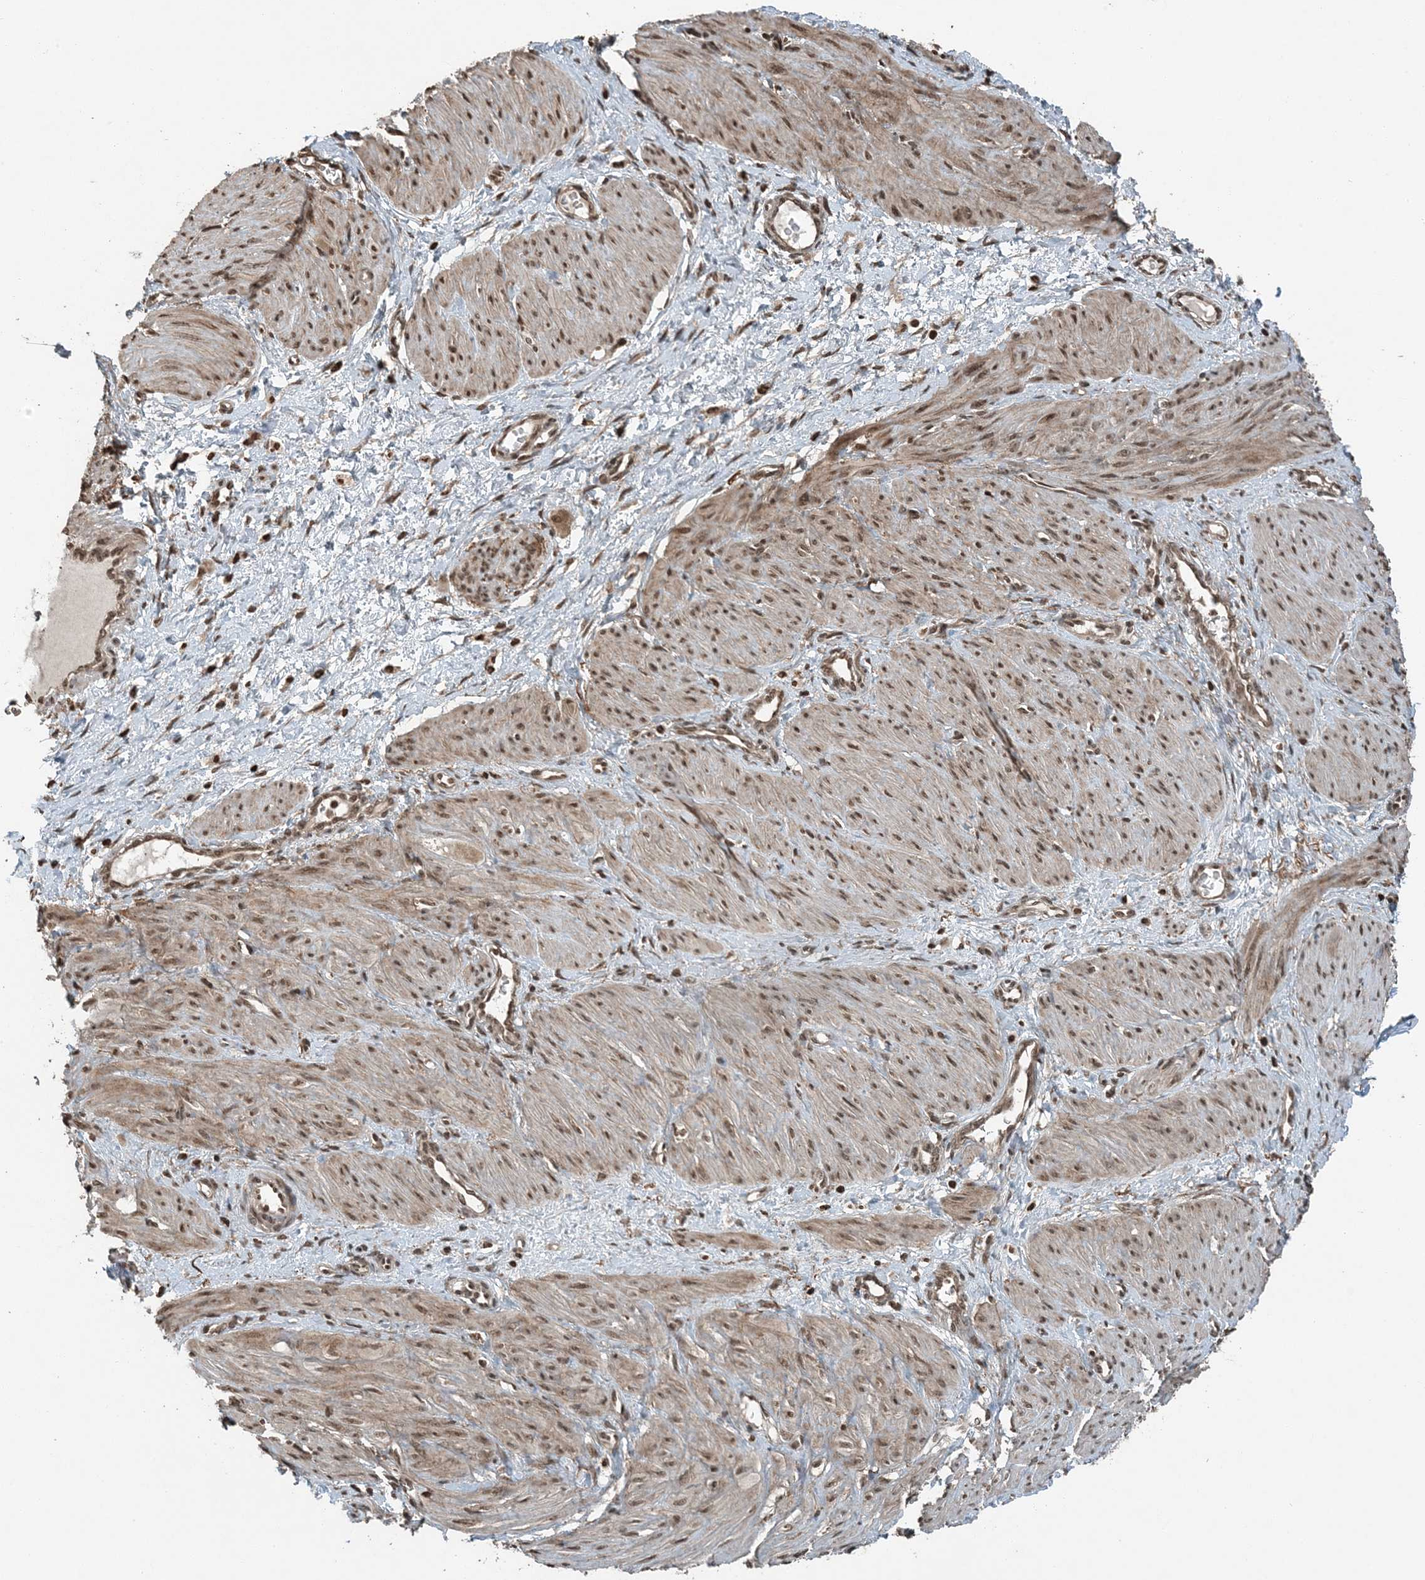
{"staining": {"intensity": "moderate", "quantity": ">75%", "location": "cytoplasmic/membranous,nuclear"}, "tissue": "smooth muscle", "cell_type": "Smooth muscle cells", "image_type": "normal", "snomed": [{"axis": "morphology", "description": "Normal tissue, NOS"}, {"axis": "topography", "description": "Endometrium"}], "caption": "Protein staining of benign smooth muscle exhibits moderate cytoplasmic/membranous,nuclear expression in about >75% of smooth muscle cells.", "gene": "ZFAND2B", "patient": {"sex": "female", "age": 33}}